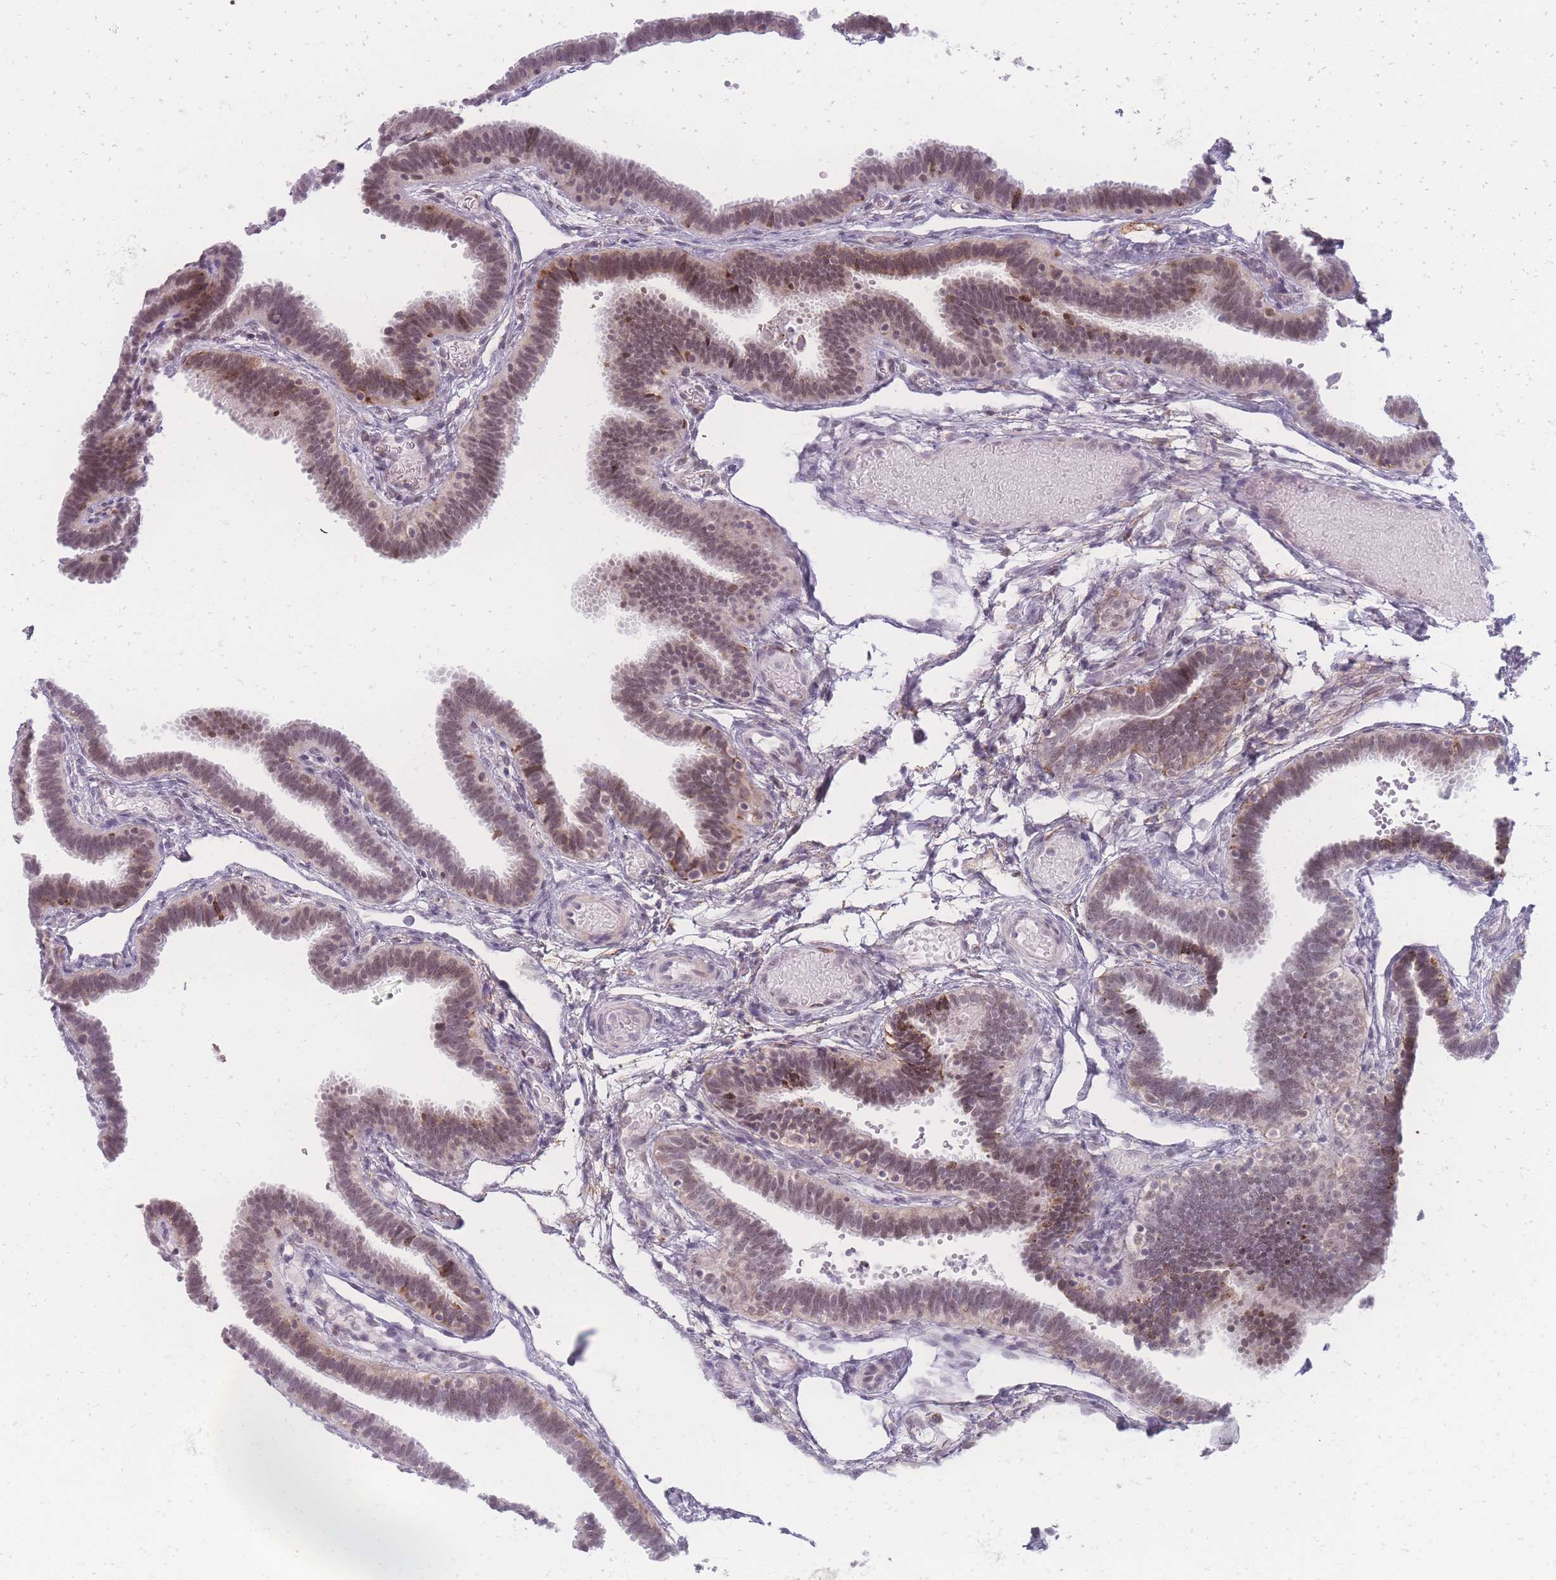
{"staining": {"intensity": "moderate", "quantity": "25%-75%", "location": "cytoplasmic/membranous,nuclear"}, "tissue": "fallopian tube", "cell_type": "Glandular cells", "image_type": "normal", "snomed": [{"axis": "morphology", "description": "Normal tissue, NOS"}, {"axis": "topography", "description": "Fallopian tube"}], "caption": "Protein expression analysis of unremarkable fallopian tube exhibits moderate cytoplasmic/membranous,nuclear expression in approximately 25%-75% of glandular cells.", "gene": "ZC3H13", "patient": {"sex": "female", "age": 37}}